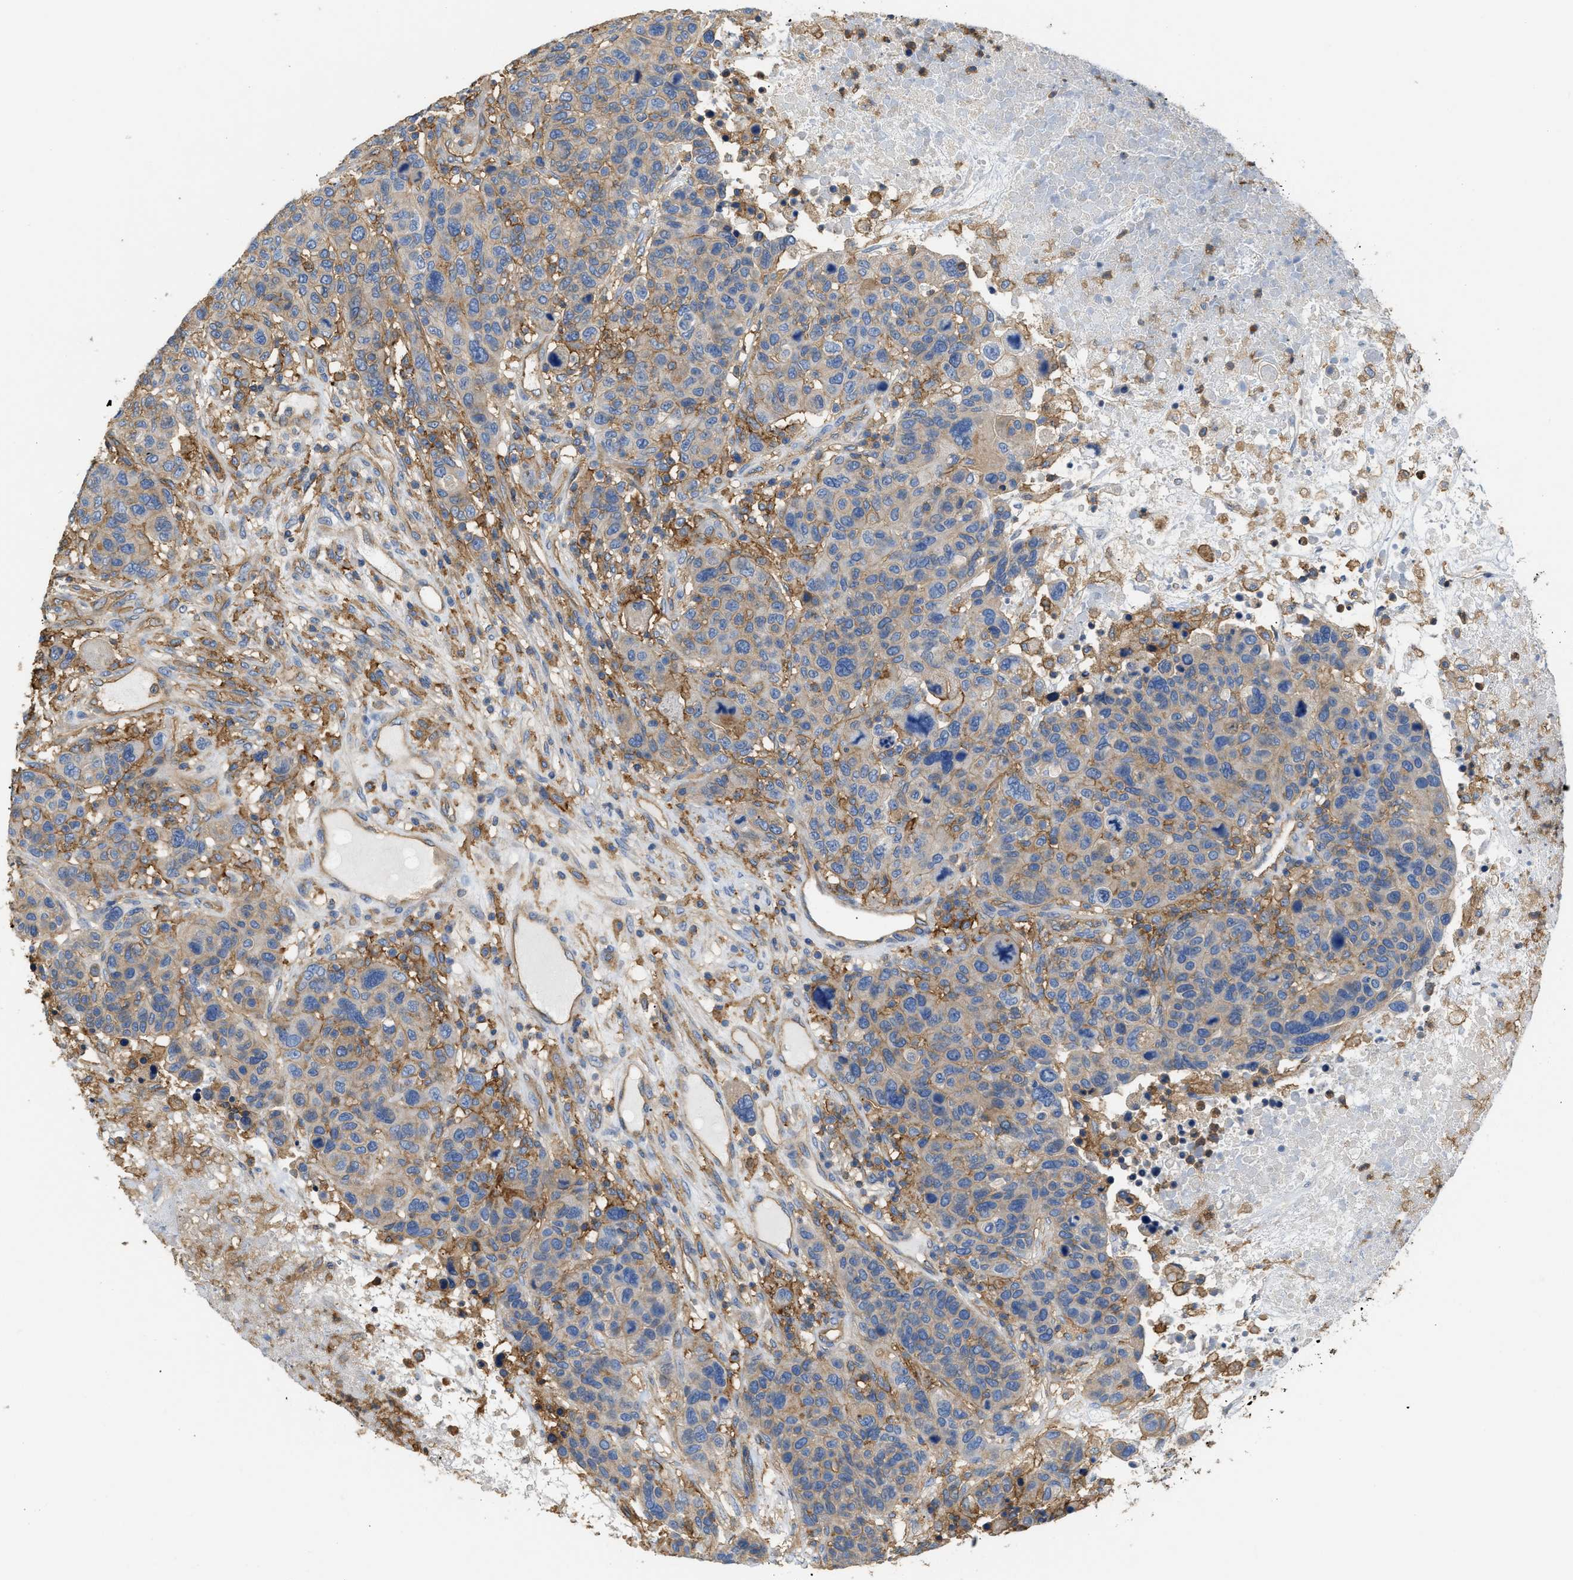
{"staining": {"intensity": "weak", "quantity": "25%-75%", "location": "cytoplasmic/membranous"}, "tissue": "breast cancer", "cell_type": "Tumor cells", "image_type": "cancer", "snomed": [{"axis": "morphology", "description": "Duct carcinoma"}, {"axis": "topography", "description": "Breast"}], "caption": "About 25%-75% of tumor cells in breast invasive ductal carcinoma reveal weak cytoplasmic/membranous protein staining as visualized by brown immunohistochemical staining.", "gene": "GNB4", "patient": {"sex": "female", "age": 37}}